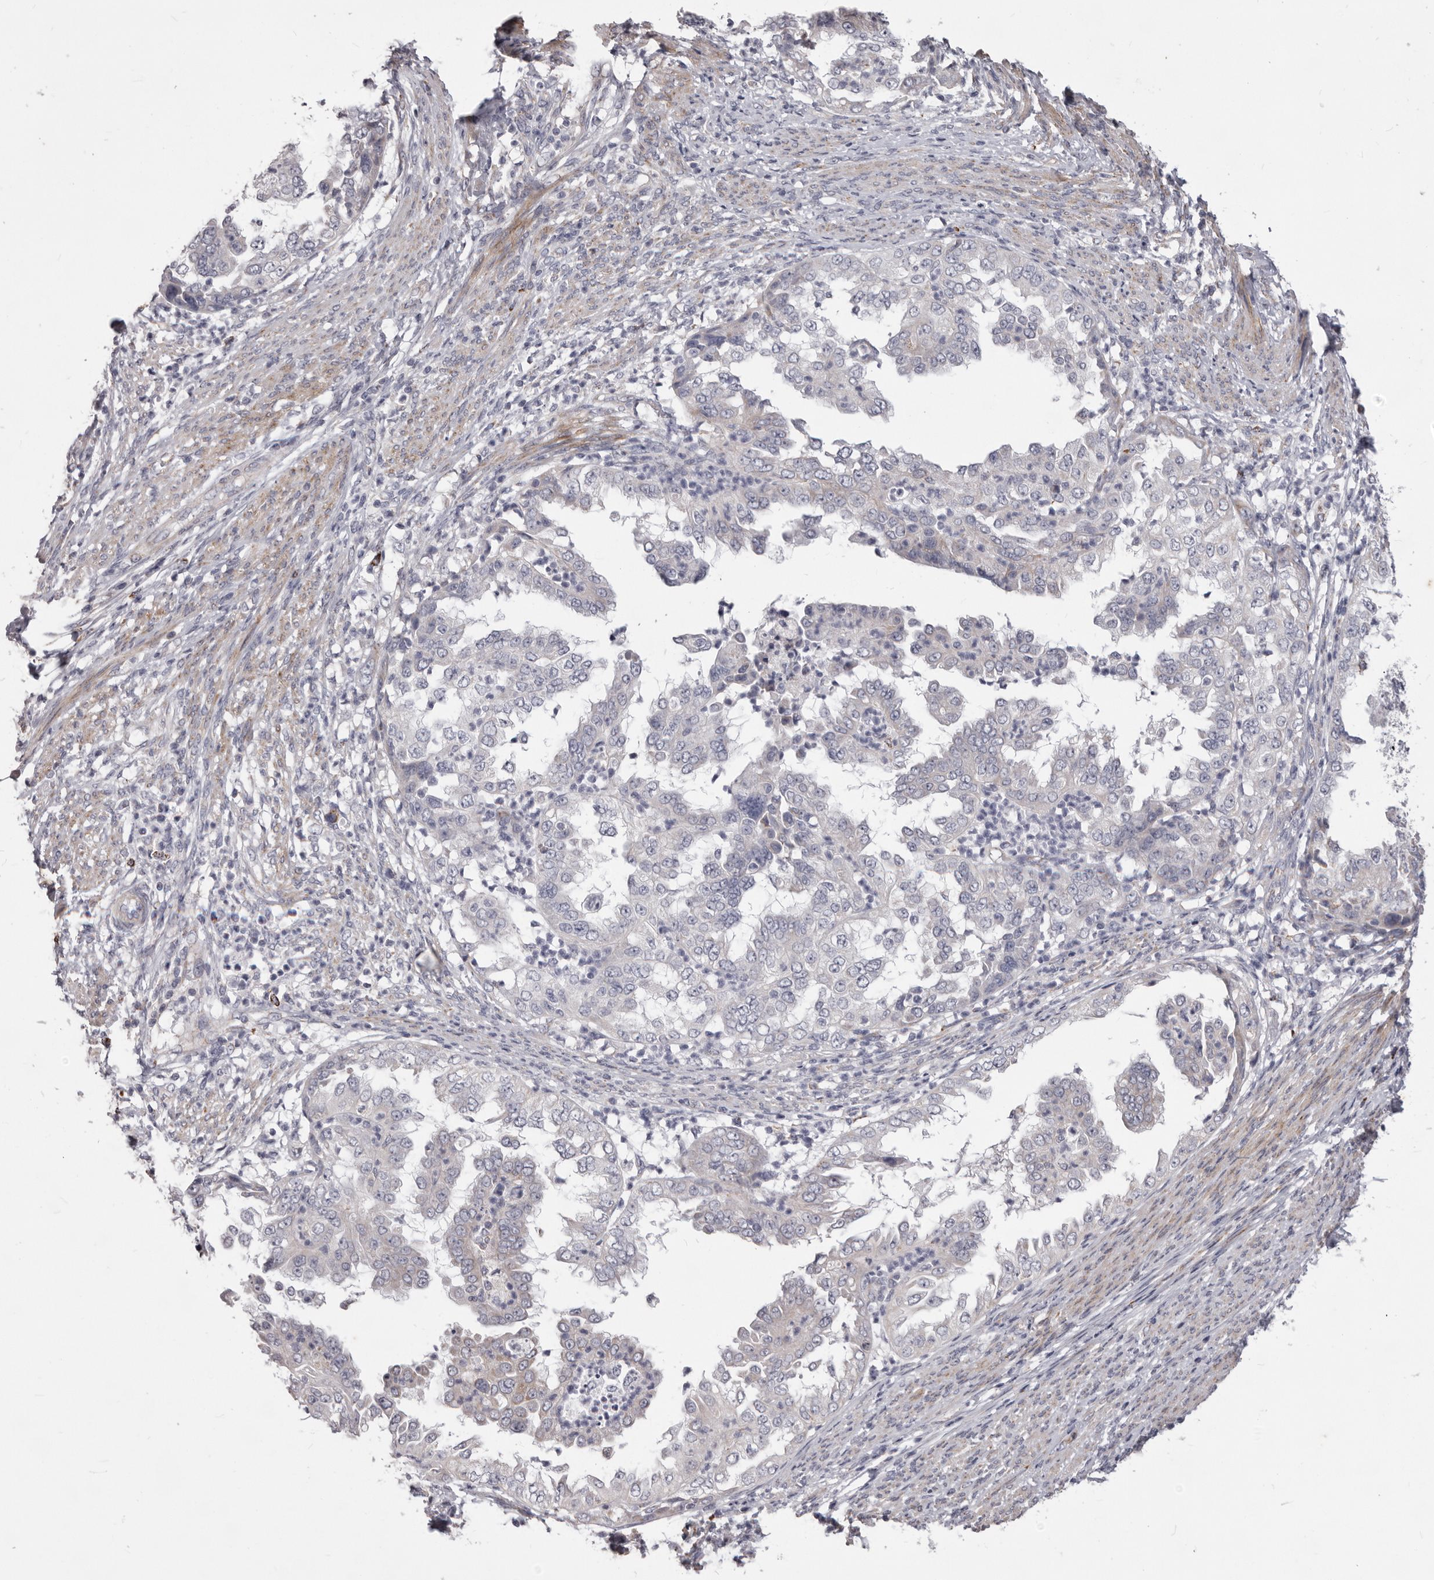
{"staining": {"intensity": "negative", "quantity": "none", "location": "none"}, "tissue": "endometrial cancer", "cell_type": "Tumor cells", "image_type": "cancer", "snomed": [{"axis": "morphology", "description": "Adenocarcinoma, NOS"}, {"axis": "topography", "description": "Endometrium"}], "caption": "Endometrial cancer stained for a protein using immunohistochemistry reveals no expression tumor cells.", "gene": "PRMT2", "patient": {"sex": "female", "age": 85}}